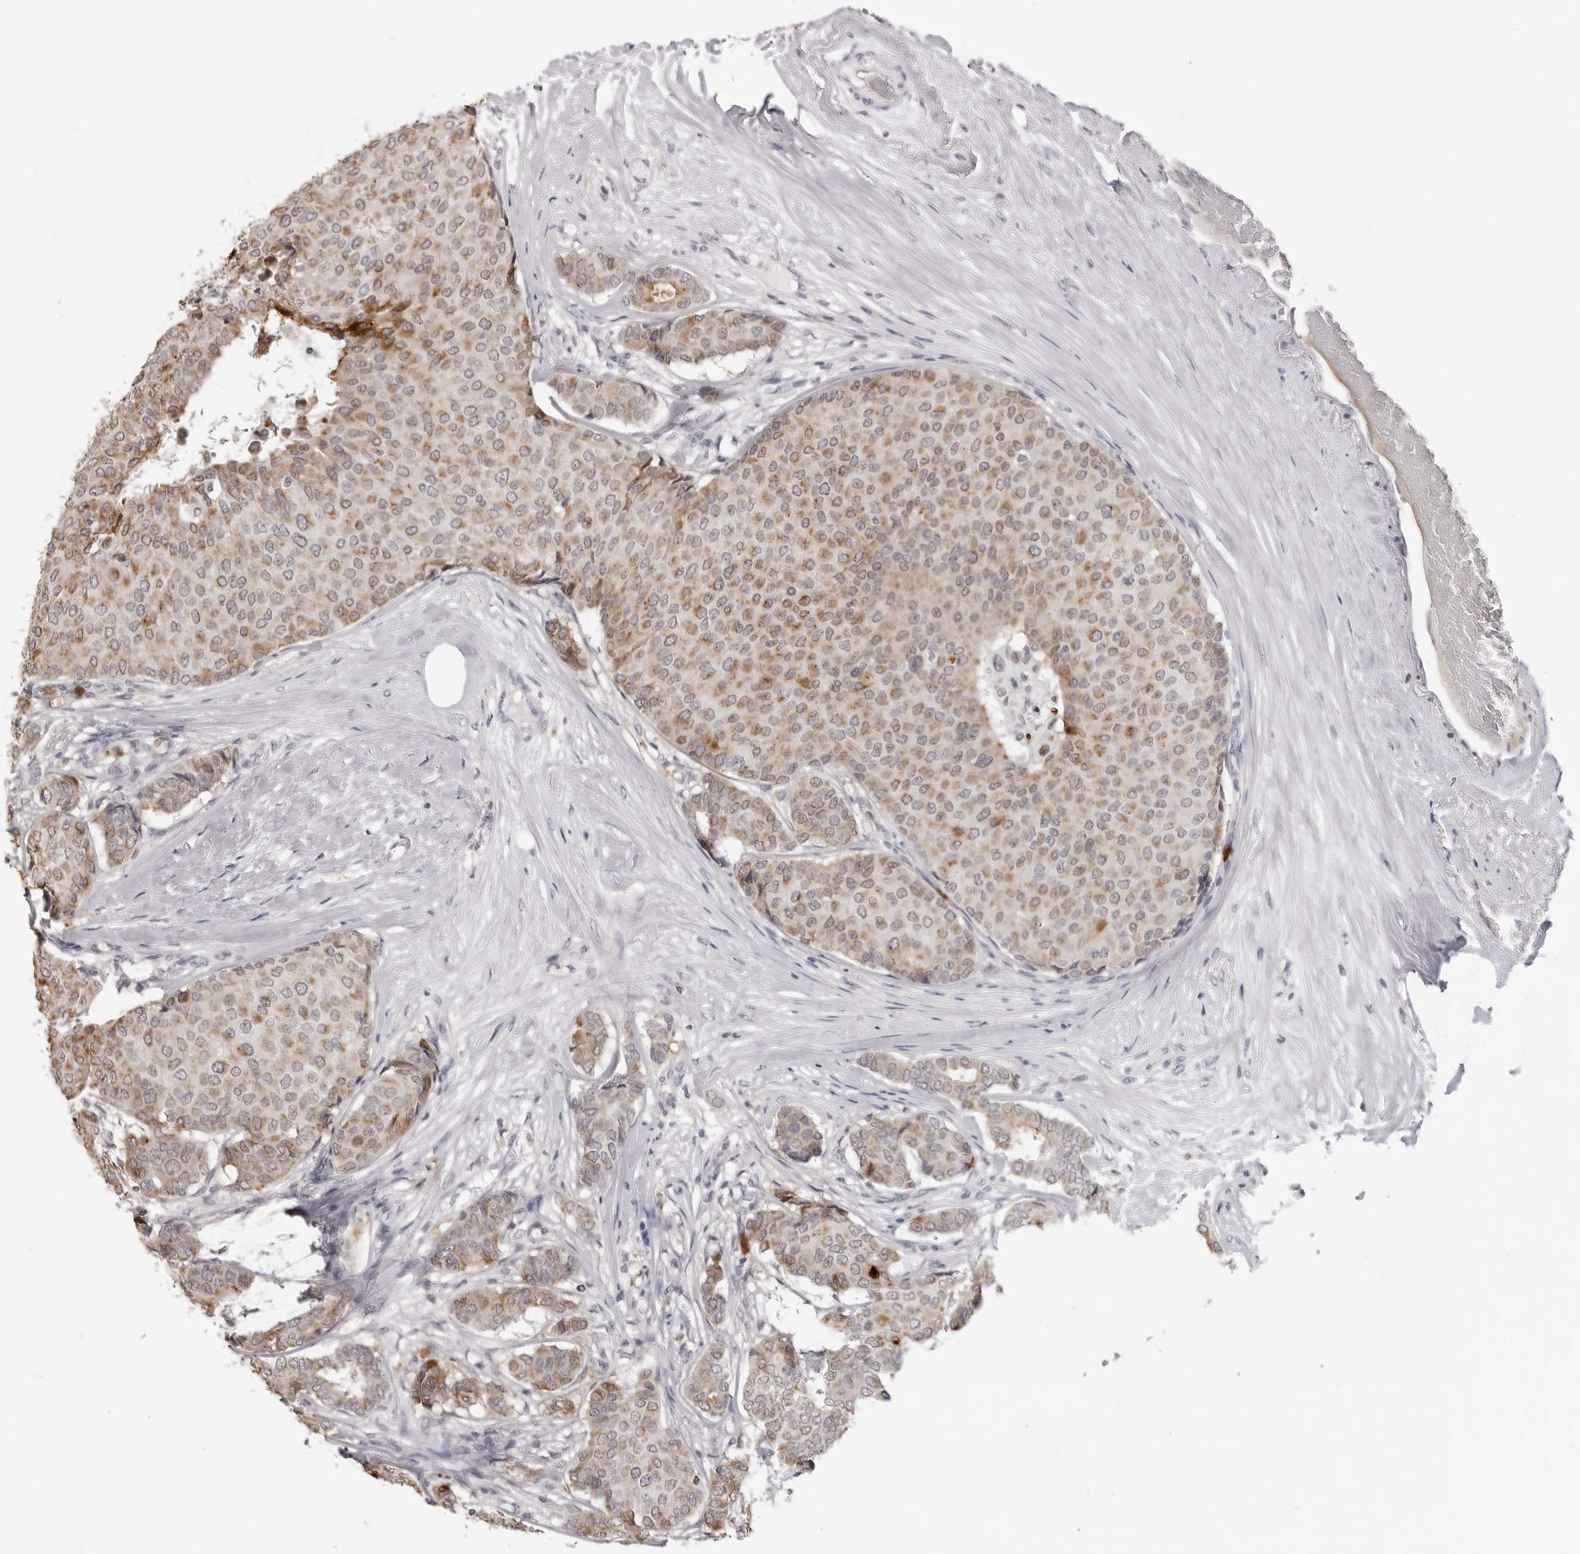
{"staining": {"intensity": "moderate", "quantity": "25%-75%", "location": "cytoplasmic/membranous"}, "tissue": "breast cancer", "cell_type": "Tumor cells", "image_type": "cancer", "snomed": [{"axis": "morphology", "description": "Duct carcinoma"}, {"axis": "topography", "description": "Breast"}], "caption": "A high-resolution histopathology image shows immunohistochemistry (IHC) staining of breast invasive ductal carcinoma, which reveals moderate cytoplasmic/membranous expression in about 25%-75% of tumor cells.", "gene": "IL31", "patient": {"sex": "female", "age": 75}}